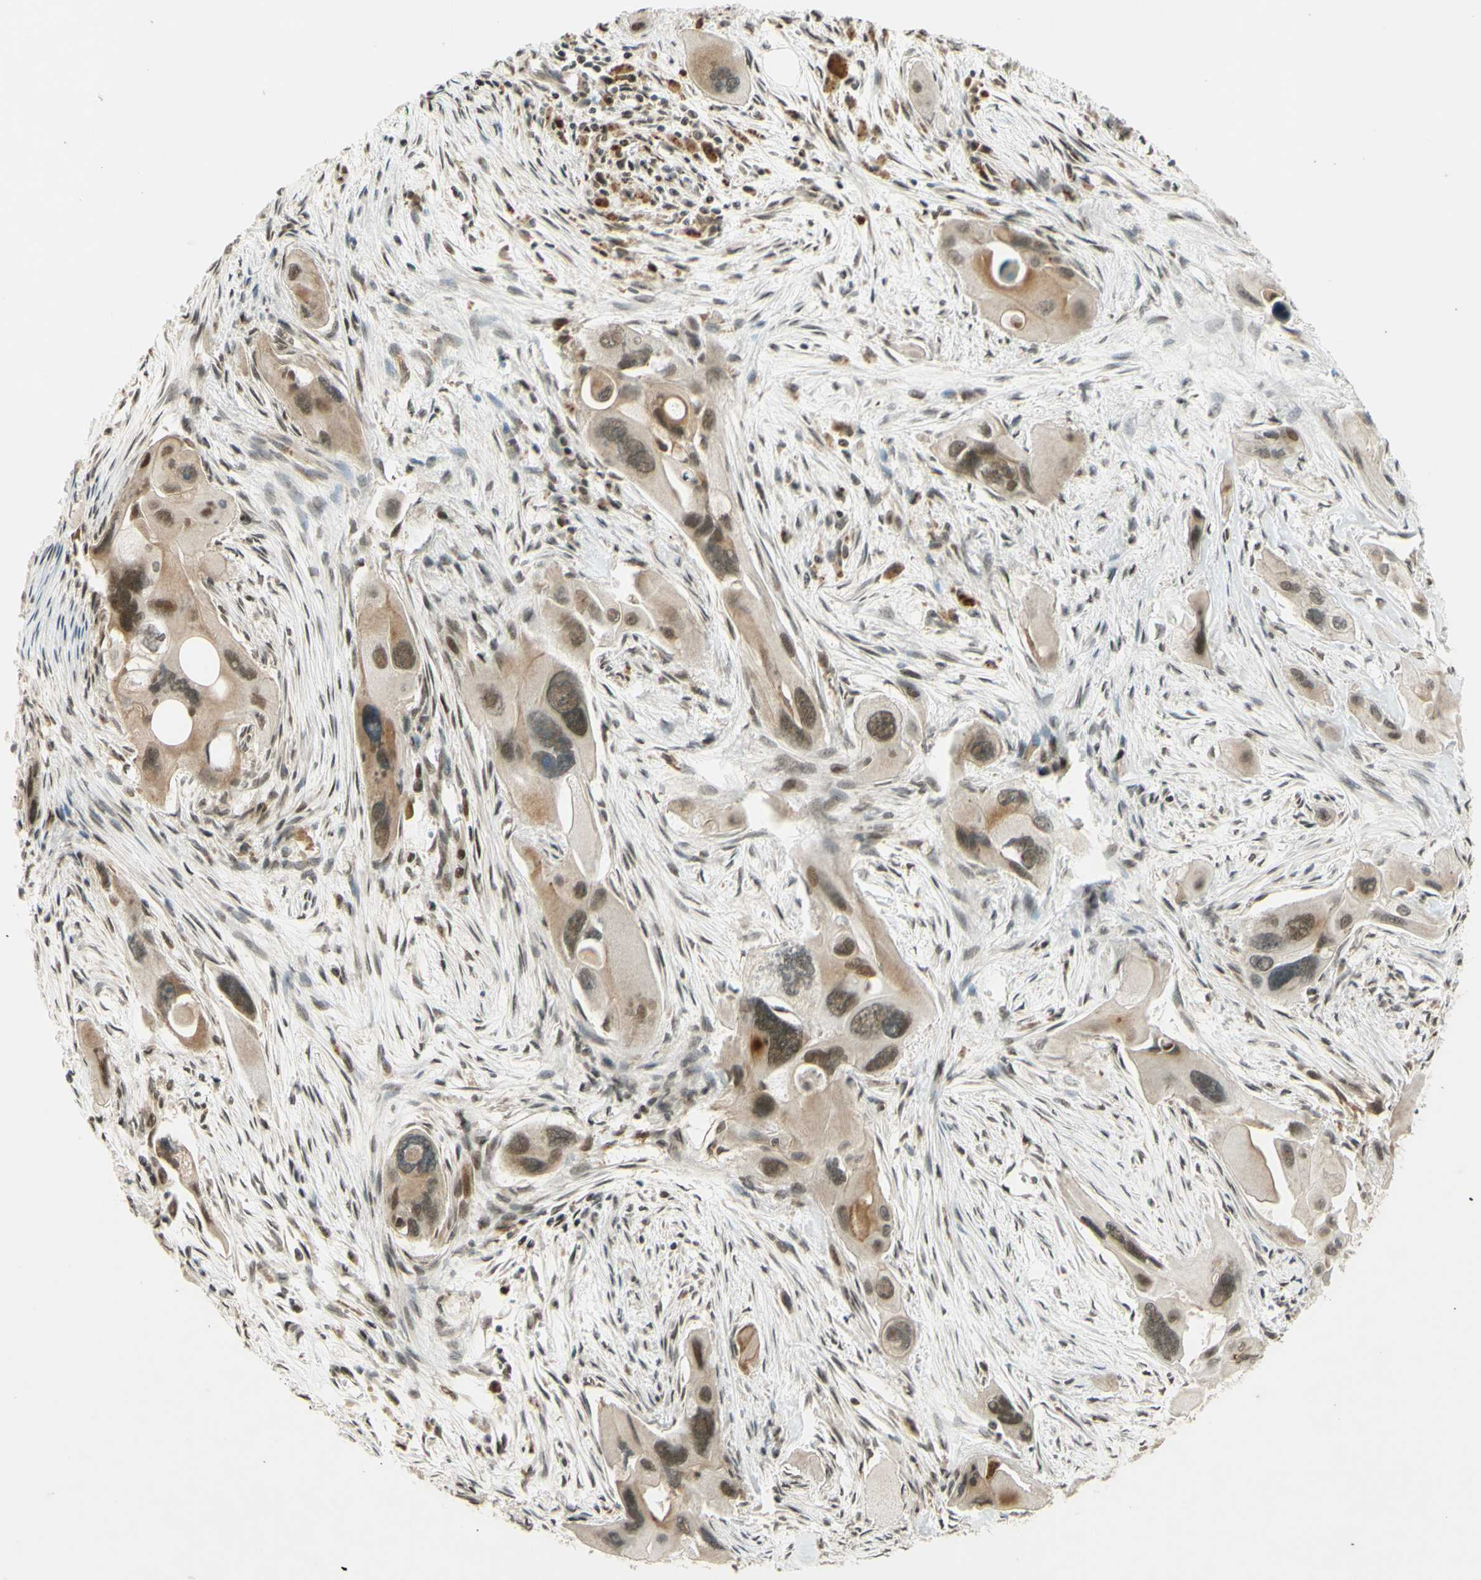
{"staining": {"intensity": "weak", "quantity": ">75%", "location": "nuclear"}, "tissue": "pancreatic cancer", "cell_type": "Tumor cells", "image_type": "cancer", "snomed": [{"axis": "morphology", "description": "Adenocarcinoma, NOS"}, {"axis": "topography", "description": "Pancreas"}], "caption": "Pancreatic adenocarcinoma tissue reveals weak nuclear staining in approximately >75% of tumor cells, visualized by immunohistochemistry. (IHC, brightfield microscopy, high magnification).", "gene": "SMARCB1", "patient": {"sex": "male", "age": 73}}